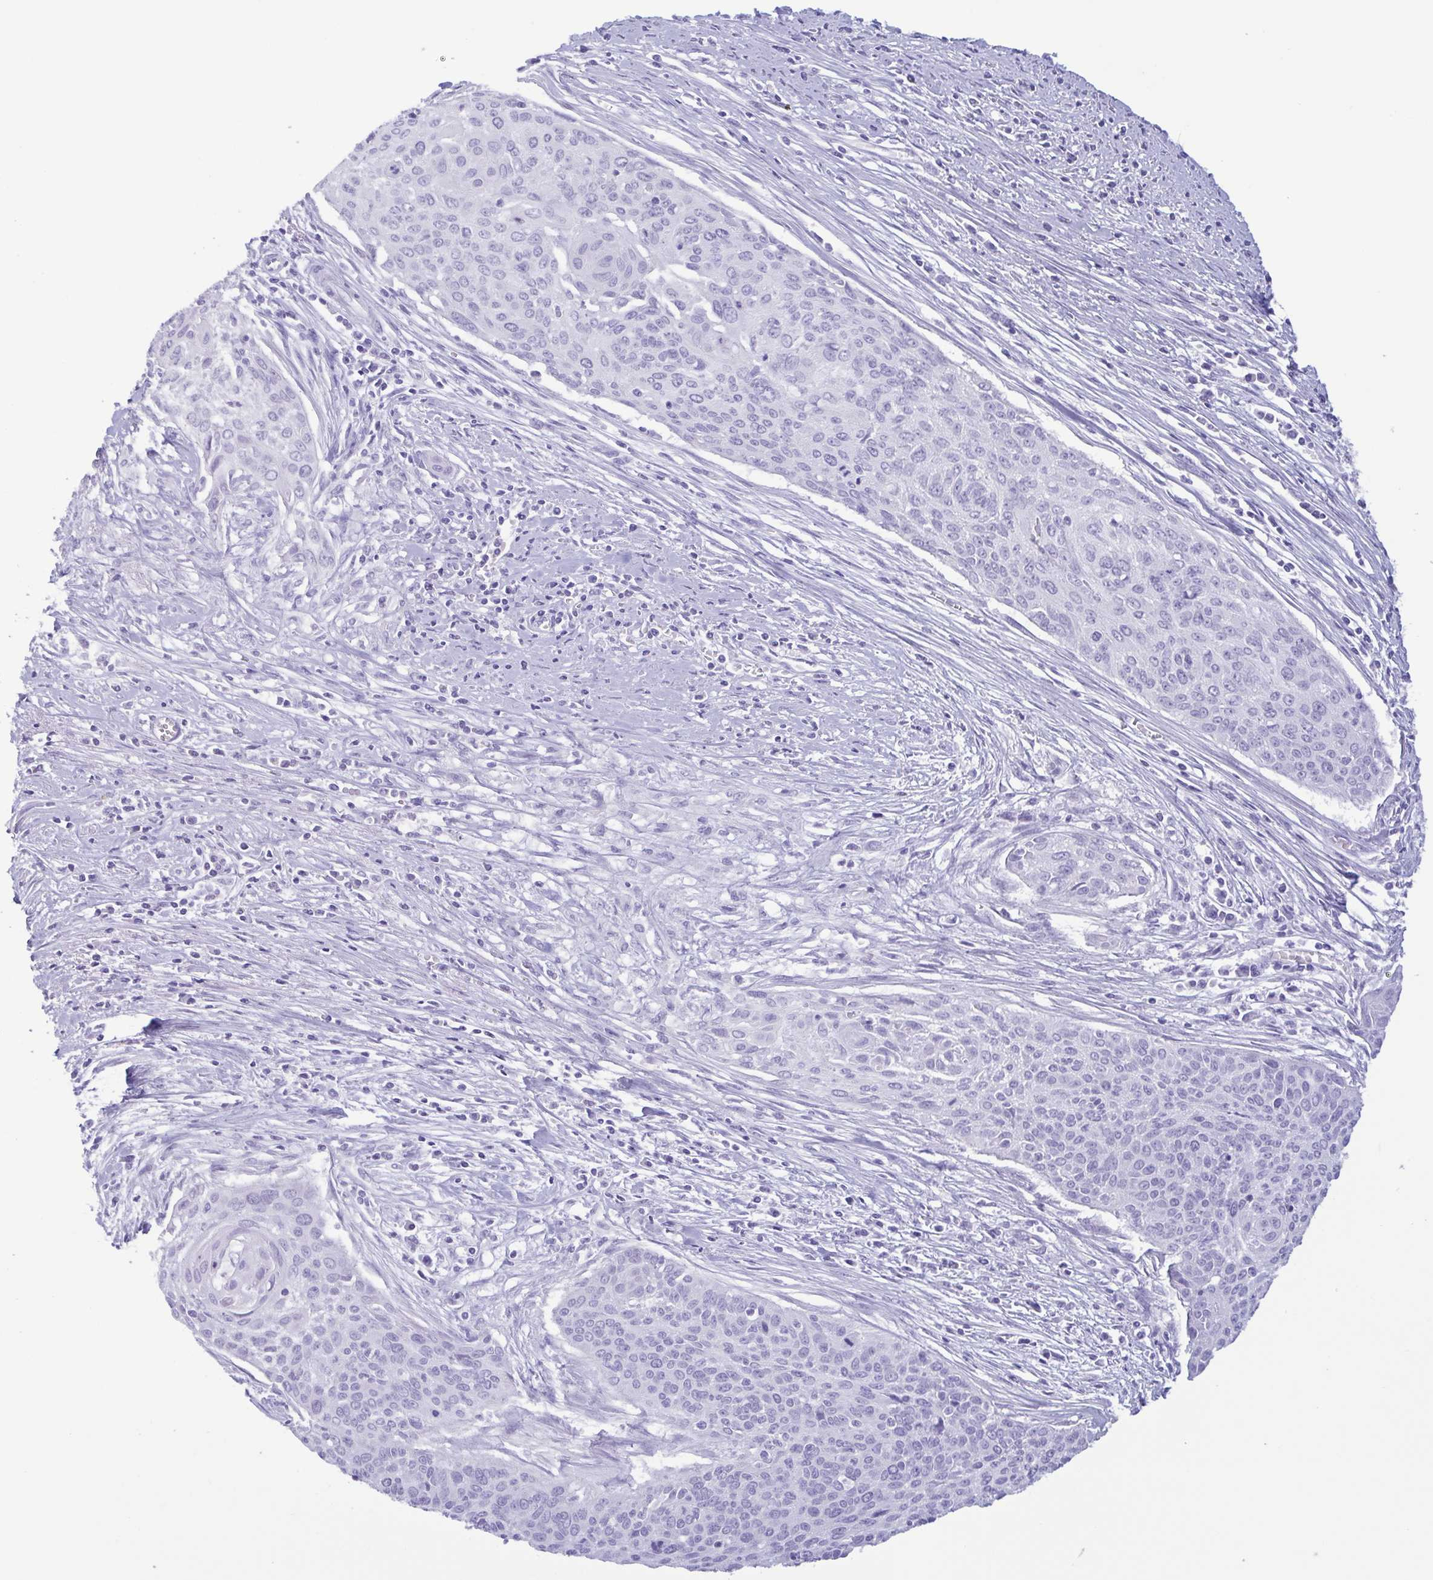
{"staining": {"intensity": "negative", "quantity": "none", "location": "none"}, "tissue": "cervical cancer", "cell_type": "Tumor cells", "image_type": "cancer", "snomed": [{"axis": "morphology", "description": "Squamous cell carcinoma, NOS"}, {"axis": "topography", "description": "Cervix"}], "caption": "The photomicrograph exhibits no staining of tumor cells in cervical squamous cell carcinoma. (Brightfield microscopy of DAB IHC at high magnification).", "gene": "LTF", "patient": {"sex": "female", "age": 55}}